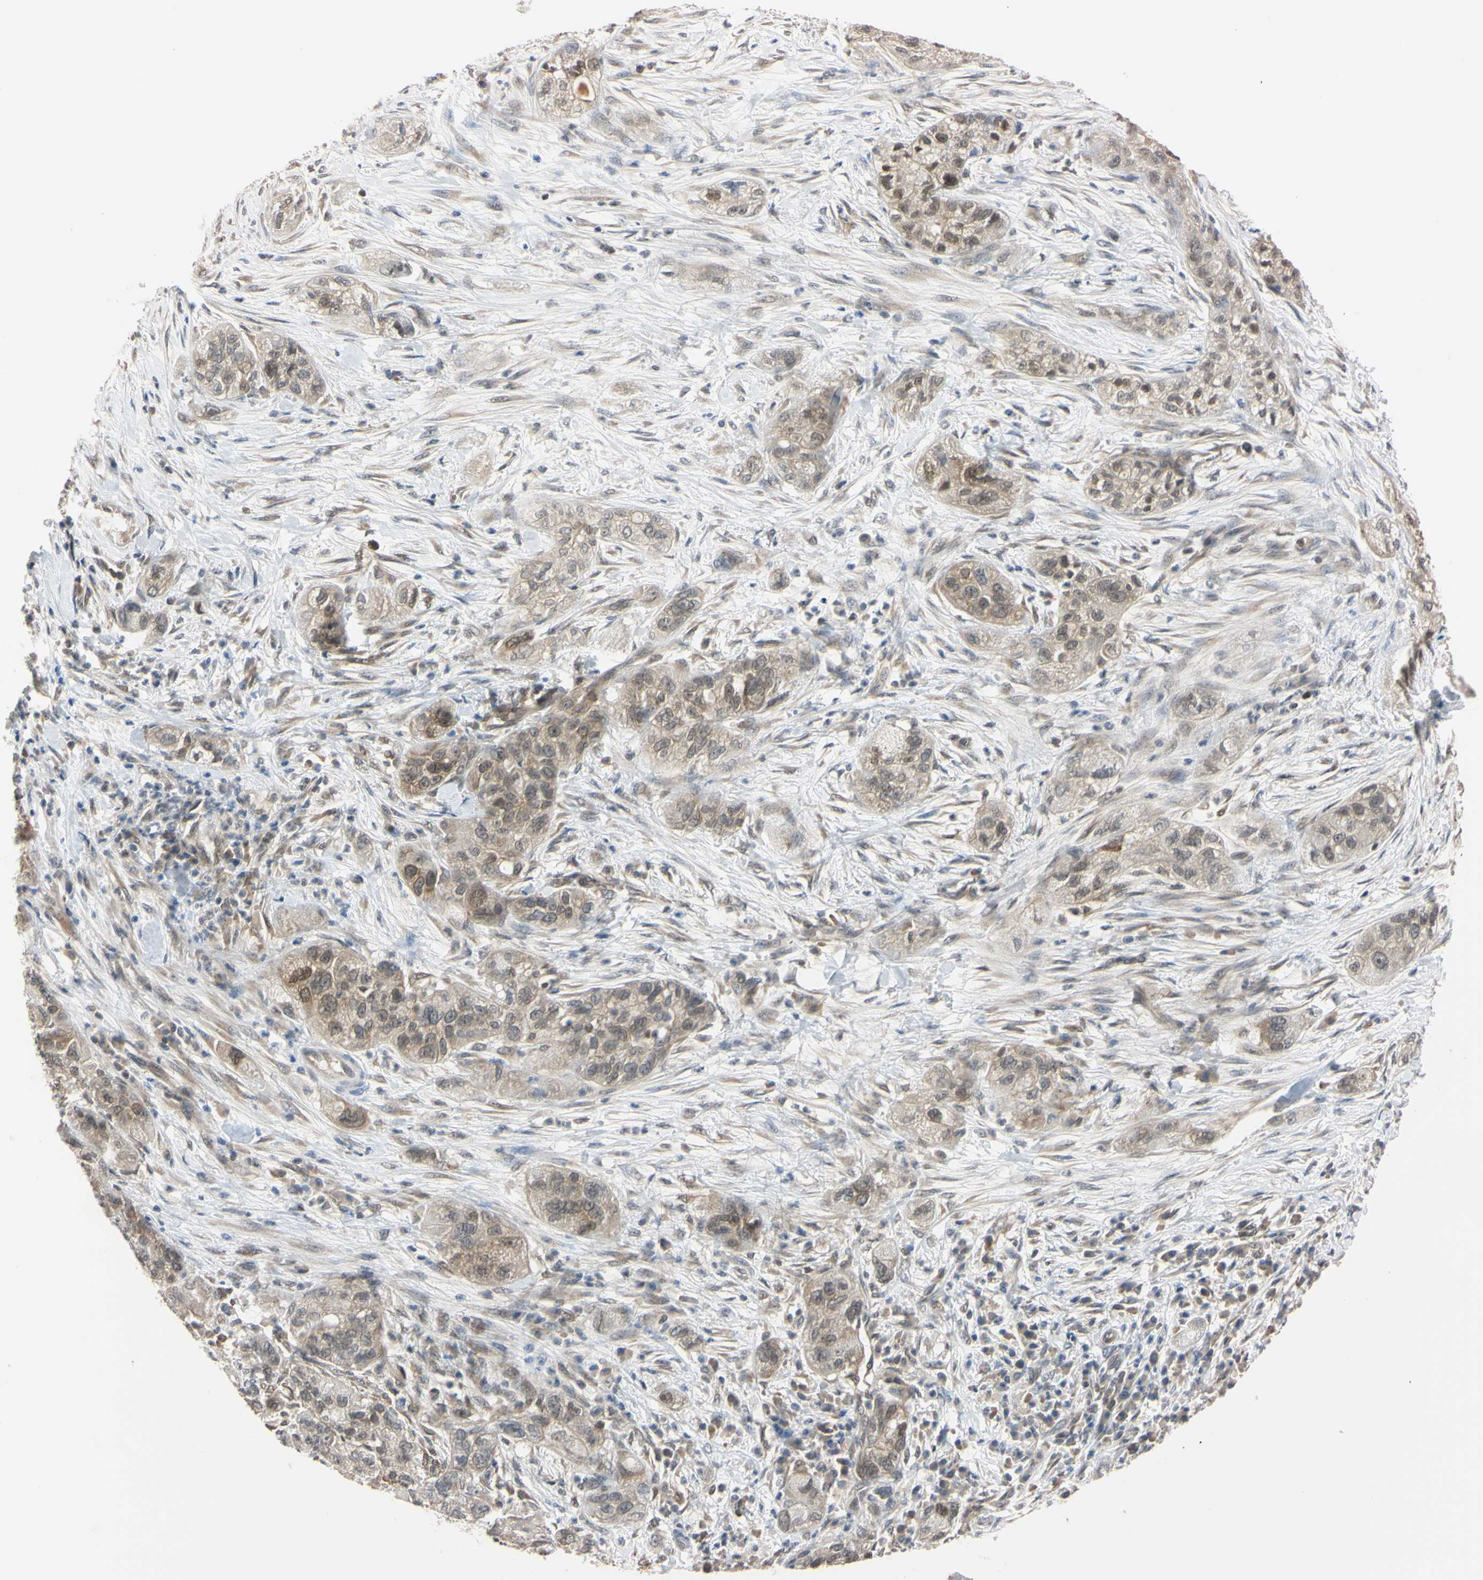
{"staining": {"intensity": "weak", "quantity": "25%-75%", "location": "cytoplasmic/membranous,nuclear"}, "tissue": "pancreatic cancer", "cell_type": "Tumor cells", "image_type": "cancer", "snomed": [{"axis": "morphology", "description": "Adenocarcinoma, NOS"}, {"axis": "topography", "description": "Pancreas"}], "caption": "Pancreatic cancer stained with a brown dye exhibits weak cytoplasmic/membranous and nuclear positive staining in approximately 25%-75% of tumor cells.", "gene": "UBE2I", "patient": {"sex": "female", "age": 78}}